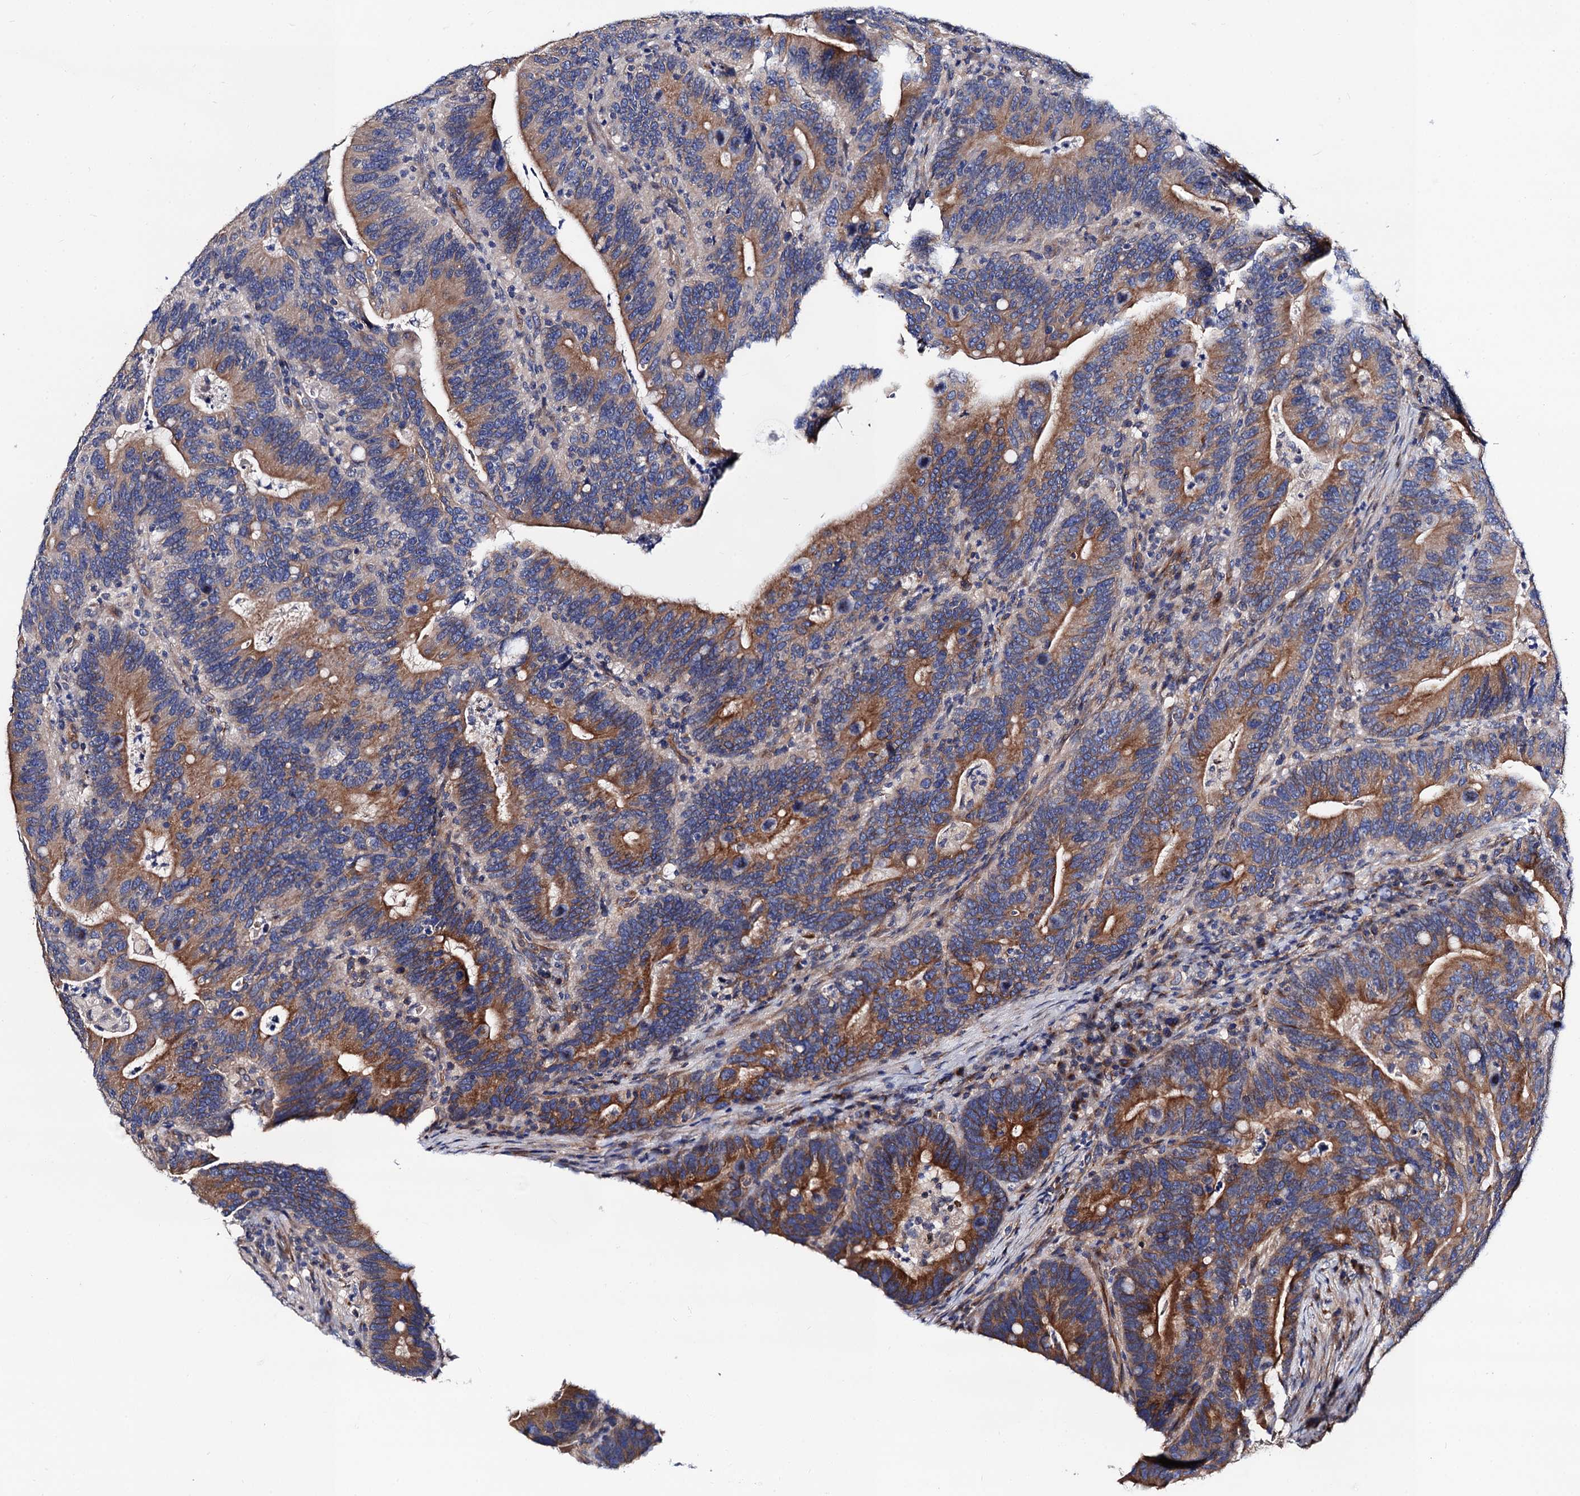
{"staining": {"intensity": "moderate", "quantity": ">75%", "location": "cytoplasmic/membranous"}, "tissue": "colorectal cancer", "cell_type": "Tumor cells", "image_type": "cancer", "snomed": [{"axis": "morphology", "description": "Adenocarcinoma, NOS"}, {"axis": "topography", "description": "Colon"}], "caption": "A micrograph of human colorectal cancer (adenocarcinoma) stained for a protein shows moderate cytoplasmic/membranous brown staining in tumor cells. (brown staining indicates protein expression, while blue staining denotes nuclei).", "gene": "ZDHHC18", "patient": {"sex": "female", "age": 66}}